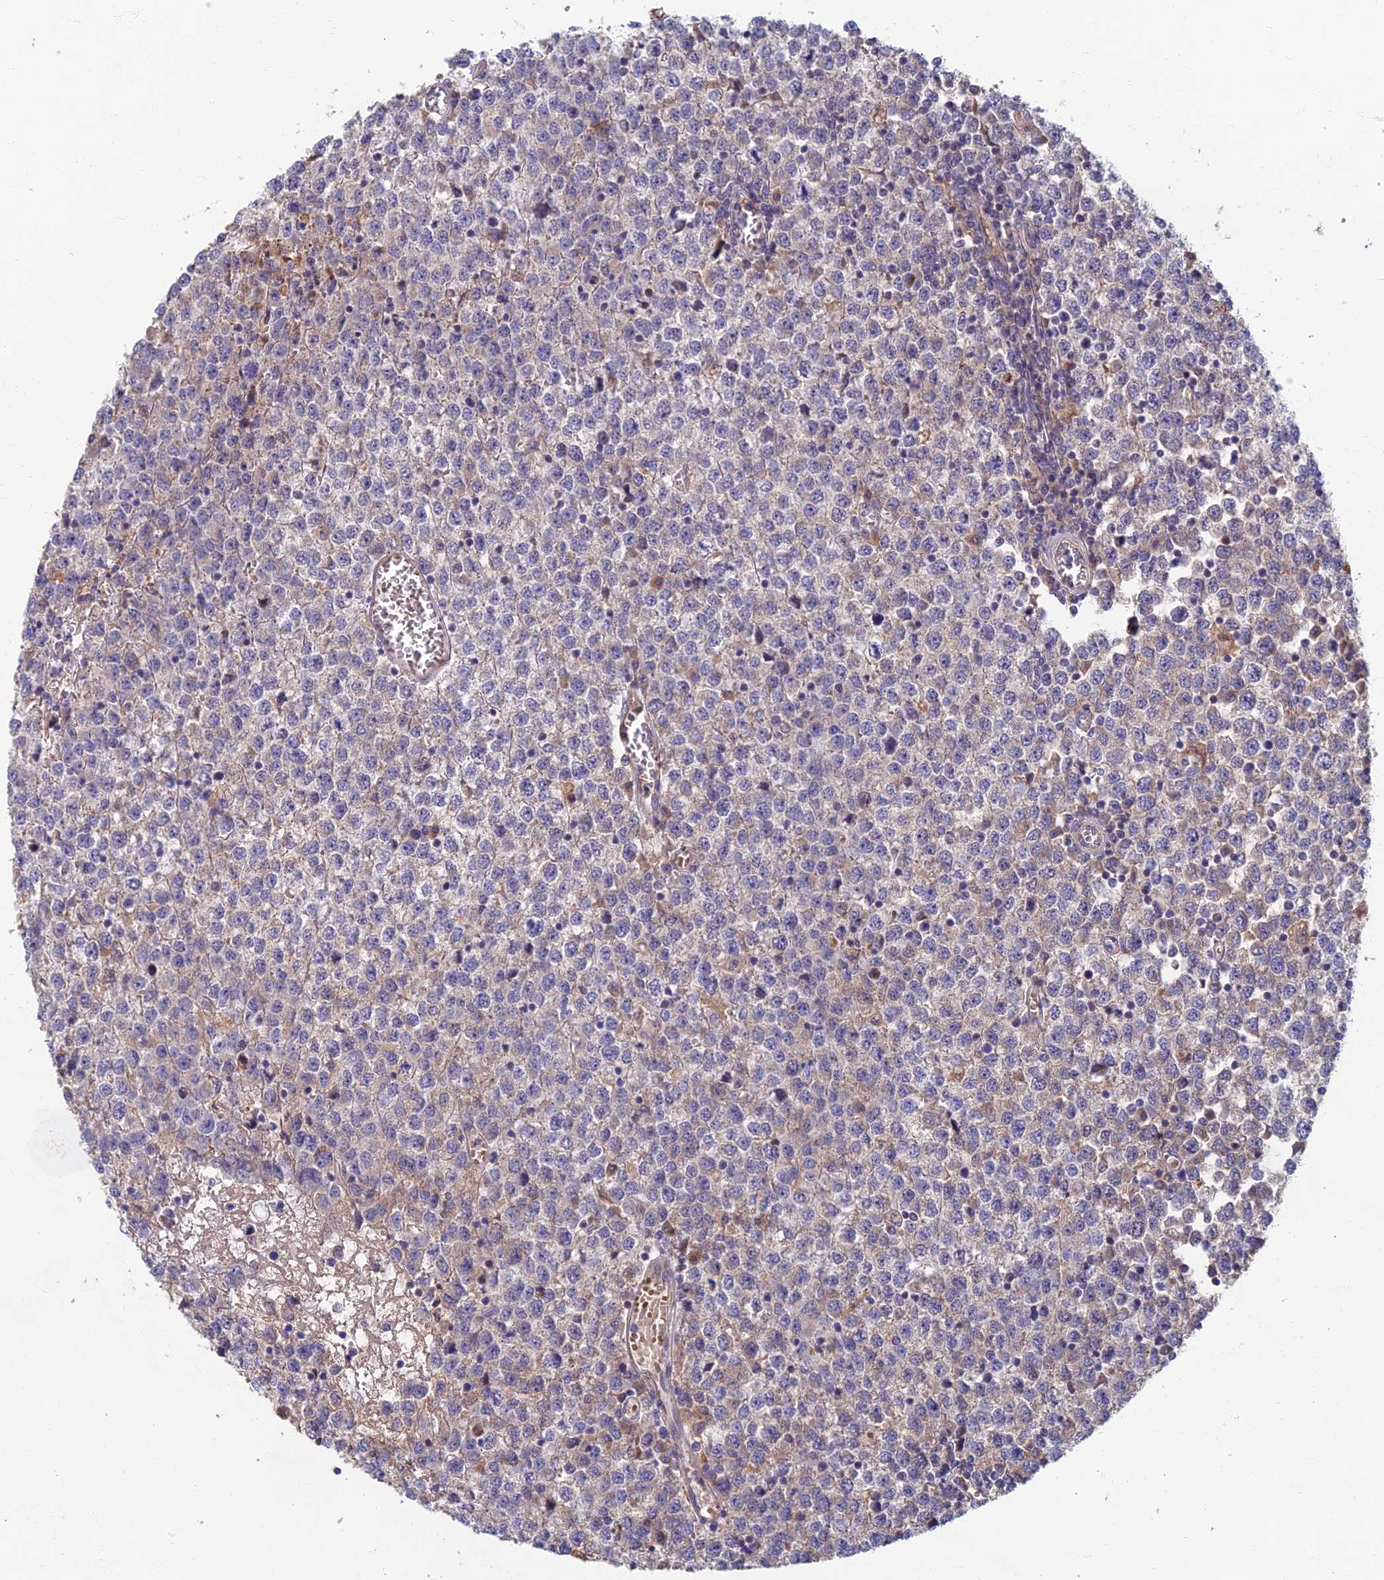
{"staining": {"intensity": "weak", "quantity": "<25%", "location": "cytoplasmic/membranous"}, "tissue": "testis cancer", "cell_type": "Tumor cells", "image_type": "cancer", "snomed": [{"axis": "morphology", "description": "Seminoma, NOS"}, {"axis": "topography", "description": "Testis"}], "caption": "IHC of testis seminoma exhibits no staining in tumor cells.", "gene": "SOGA1", "patient": {"sex": "male", "age": 65}}